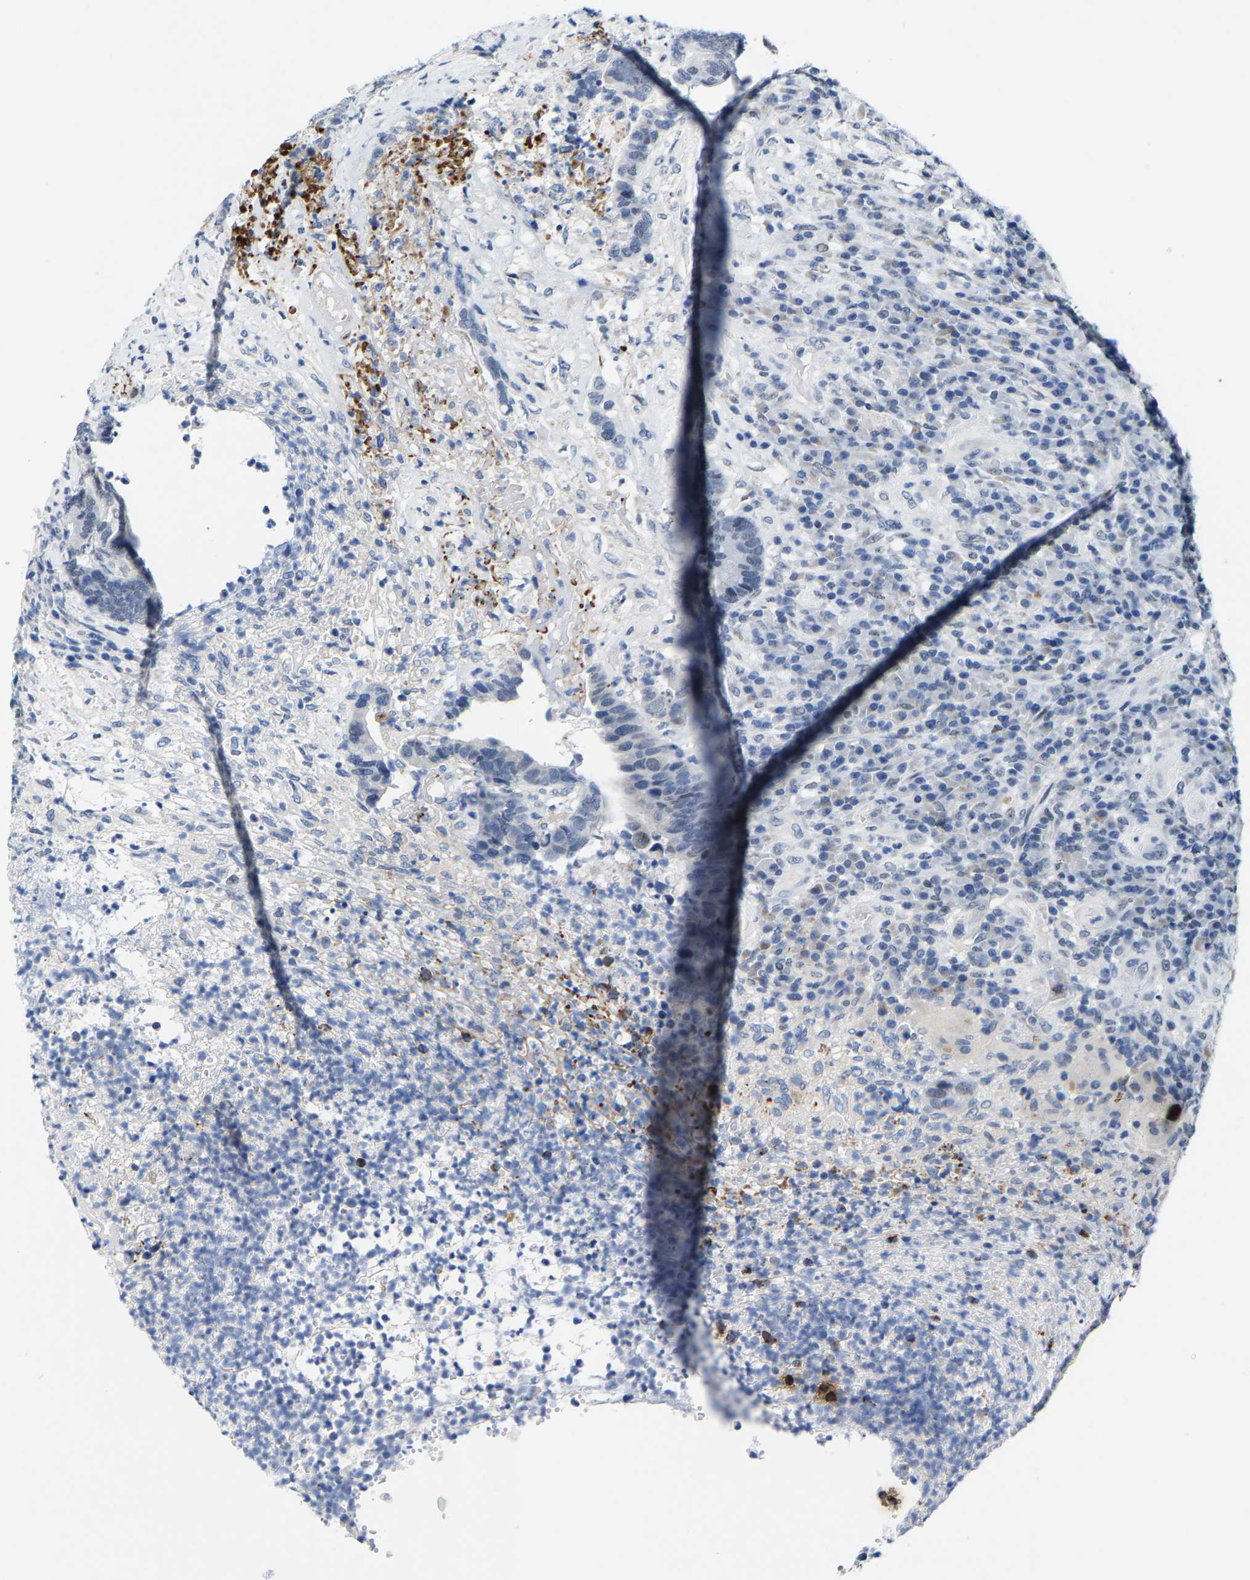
{"staining": {"intensity": "negative", "quantity": "none", "location": "none"}, "tissue": "colorectal cancer", "cell_type": "Tumor cells", "image_type": "cancer", "snomed": [{"axis": "morphology", "description": "Adenocarcinoma, NOS"}, {"axis": "topography", "description": "Rectum"}], "caption": "DAB immunohistochemical staining of colorectal cancer reveals no significant expression in tumor cells. The staining is performed using DAB brown chromogen with nuclei counter-stained in using hematoxylin.", "gene": "SETD1B", "patient": {"sex": "female", "age": 89}}